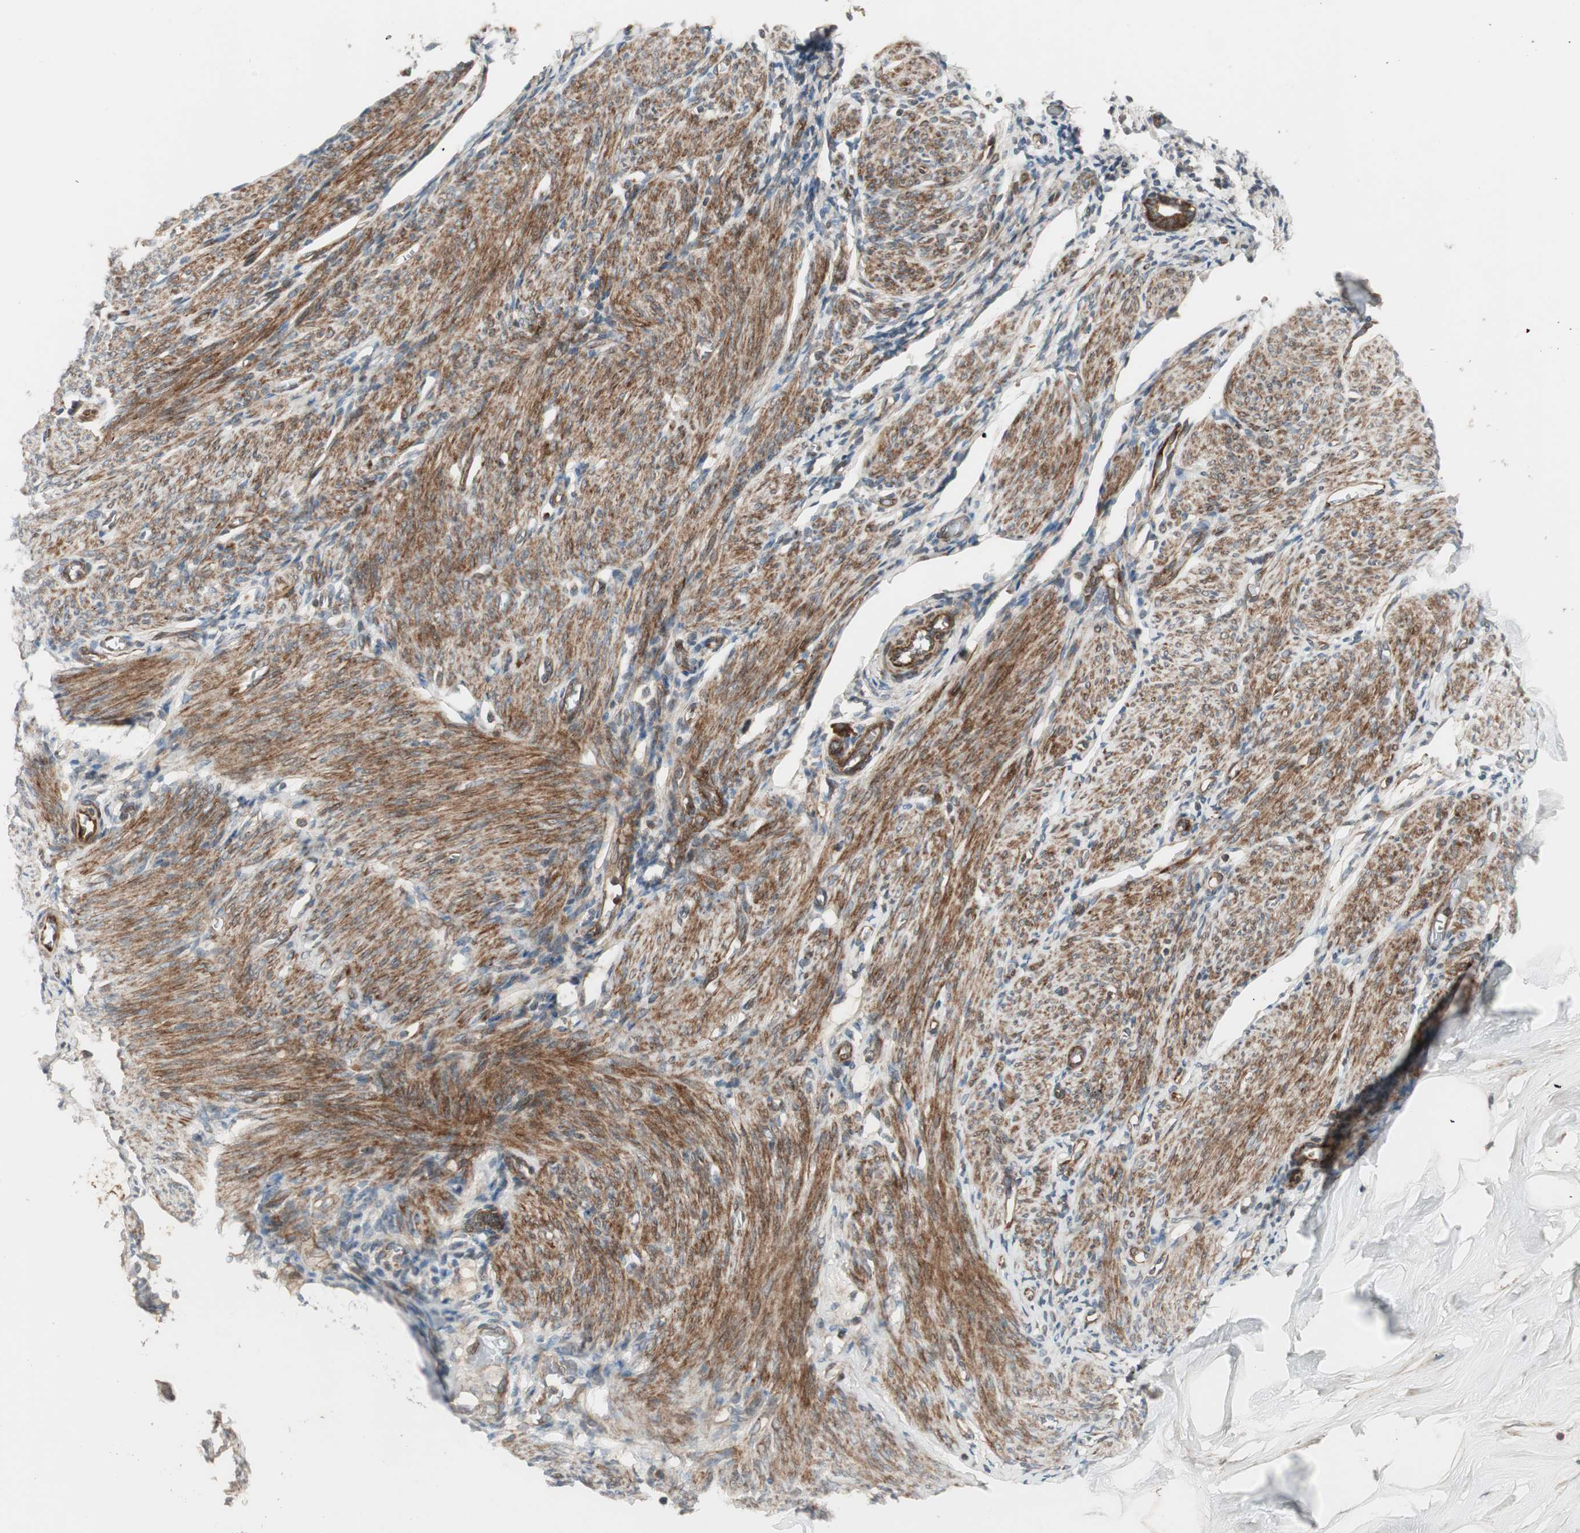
{"staining": {"intensity": "moderate", "quantity": "25%-75%", "location": "nuclear"}, "tissue": "endometrium", "cell_type": "Cells in endometrial stroma", "image_type": "normal", "snomed": [{"axis": "morphology", "description": "Normal tissue, NOS"}, {"axis": "topography", "description": "Endometrium"}], "caption": "Immunohistochemistry of benign endometrium displays medium levels of moderate nuclear expression in approximately 25%-75% of cells in endometrial stroma.", "gene": "PPP2R5E", "patient": {"sex": "female", "age": 61}}